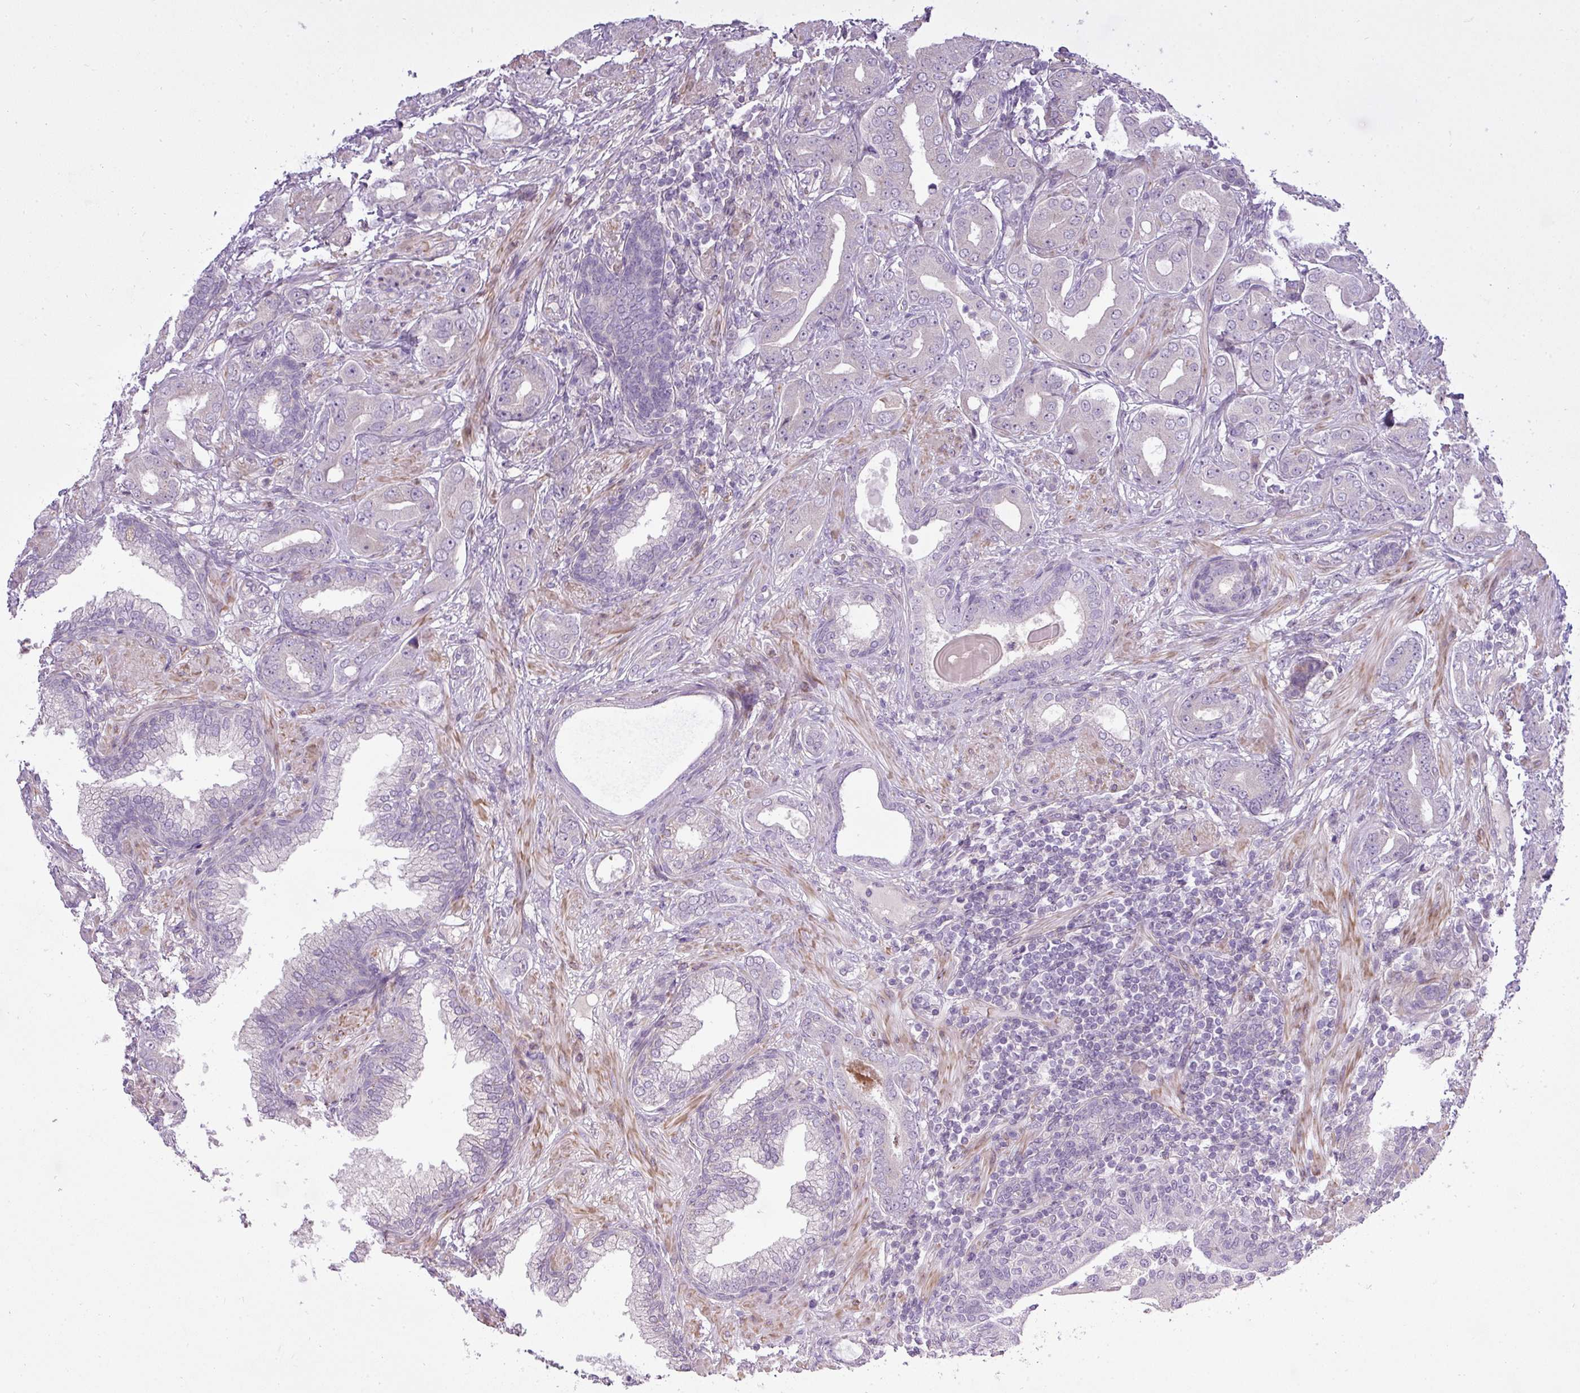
{"staining": {"intensity": "negative", "quantity": "none", "location": "none"}, "tissue": "prostate cancer", "cell_type": "Tumor cells", "image_type": "cancer", "snomed": [{"axis": "morphology", "description": "Adenocarcinoma, Low grade"}, {"axis": "topography", "description": "Prostate"}], "caption": "Tumor cells are negative for brown protein staining in prostate cancer (low-grade adenocarcinoma).", "gene": "PDRG1", "patient": {"sex": "male", "age": 57}}